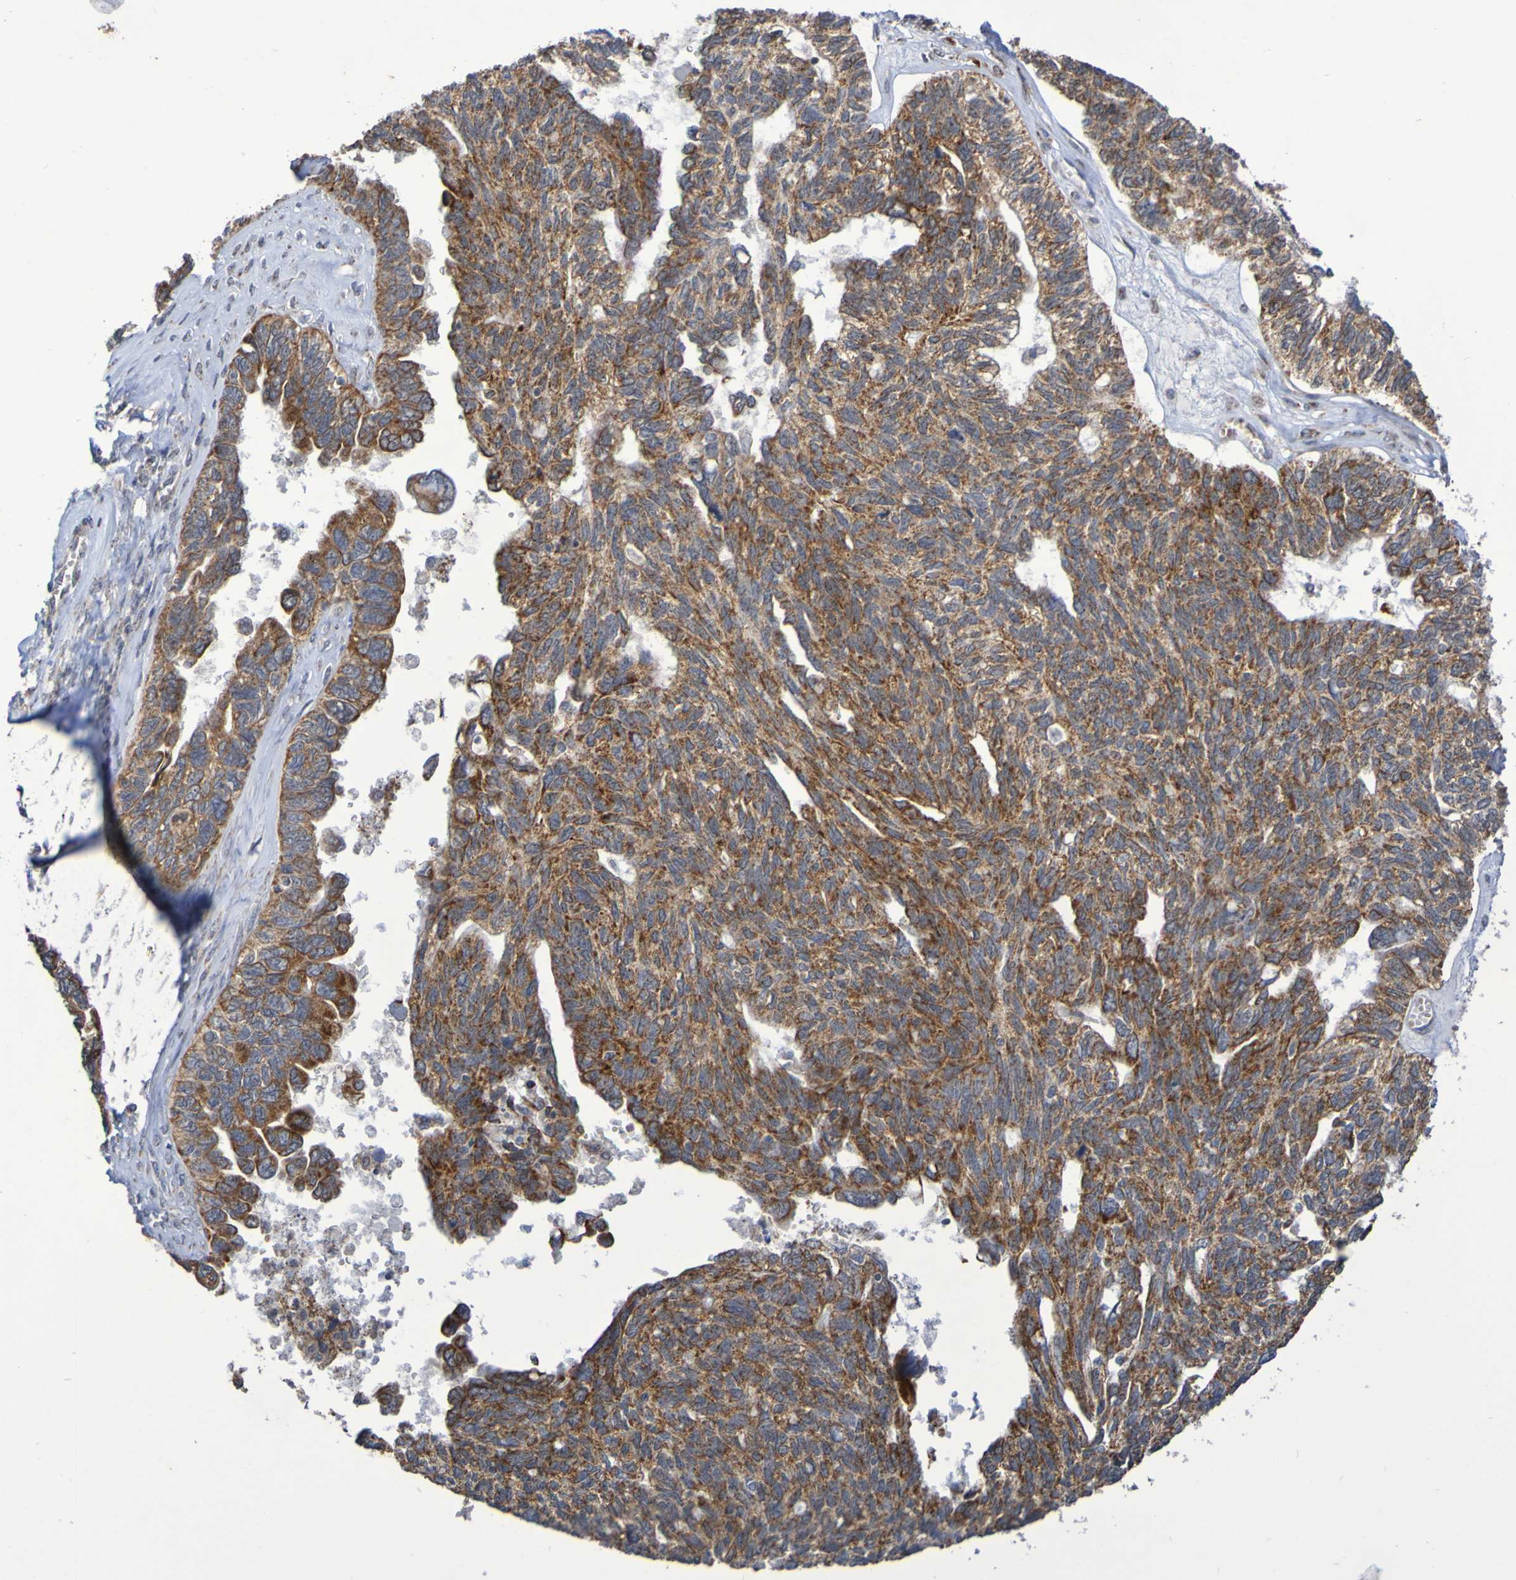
{"staining": {"intensity": "strong", "quantity": ">75%", "location": "cytoplasmic/membranous"}, "tissue": "ovarian cancer", "cell_type": "Tumor cells", "image_type": "cancer", "snomed": [{"axis": "morphology", "description": "Cystadenocarcinoma, serous, NOS"}, {"axis": "topography", "description": "Ovary"}], "caption": "Ovarian serous cystadenocarcinoma stained with DAB (3,3'-diaminobenzidine) IHC shows high levels of strong cytoplasmic/membranous positivity in about >75% of tumor cells. The staining was performed using DAB to visualize the protein expression in brown, while the nuclei were stained in blue with hematoxylin (Magnification: 20x).", "gene": "DVL1", "patient": {"sex": "female", "age": 79}}